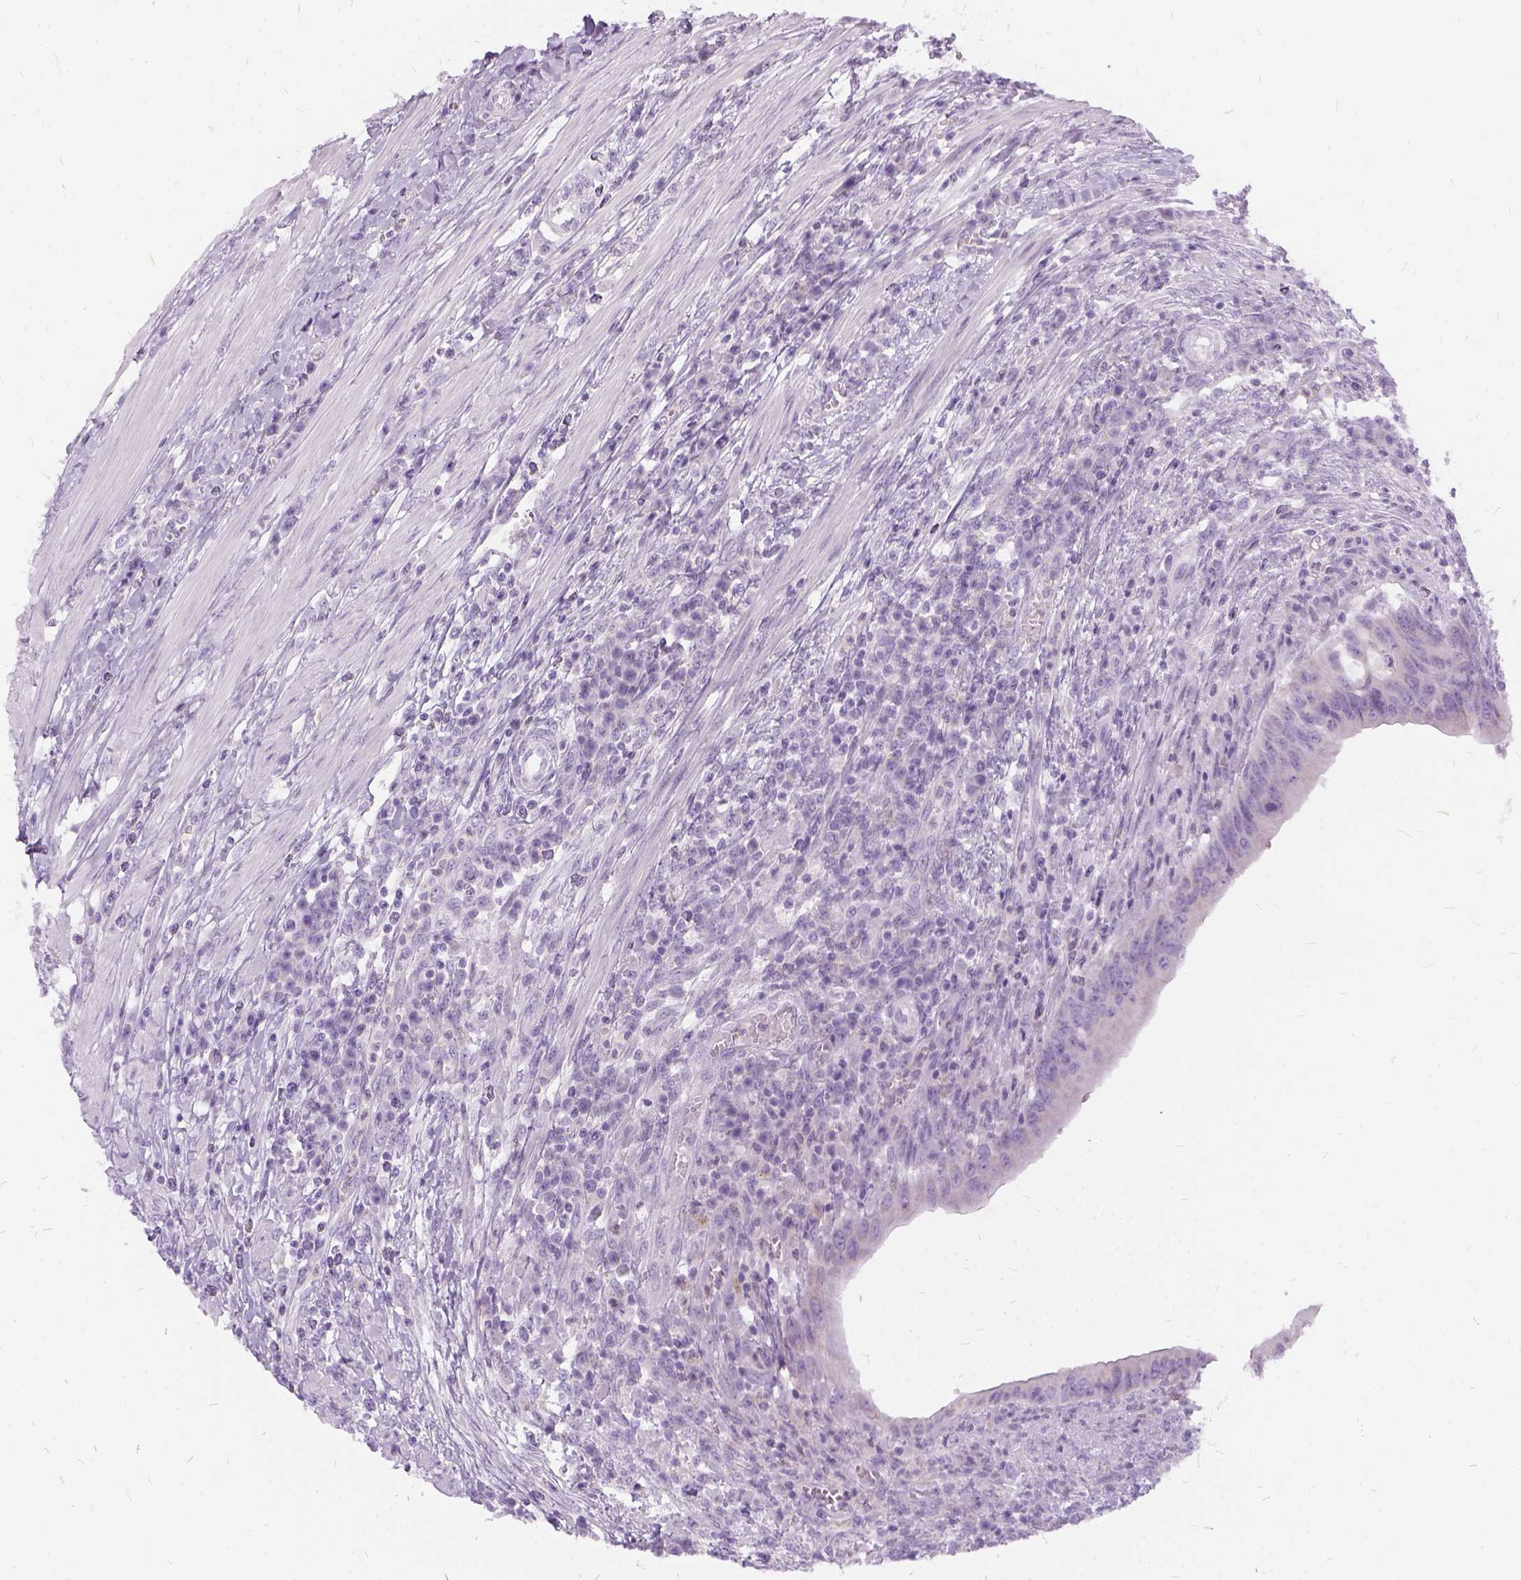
{"staining": {"intensity": "negative", "quantity": "none", "location": "none"}, "tissue": "colorectal cancer", "cell_type": "Tumor cells", "image_type": "cancer", "snomed": [{"axis": "morphology", "description": "Adenocarcinoma, NOS"}, {"axis": "topography", "description": "Colon"}], "caption": "Colorectal cancer (adenocarcinoma) was stained to show a protein in brown. There is no significant expression in tumor cells.", "gene": "FDX1", "patient": {"sex": "male", "age": 65}}